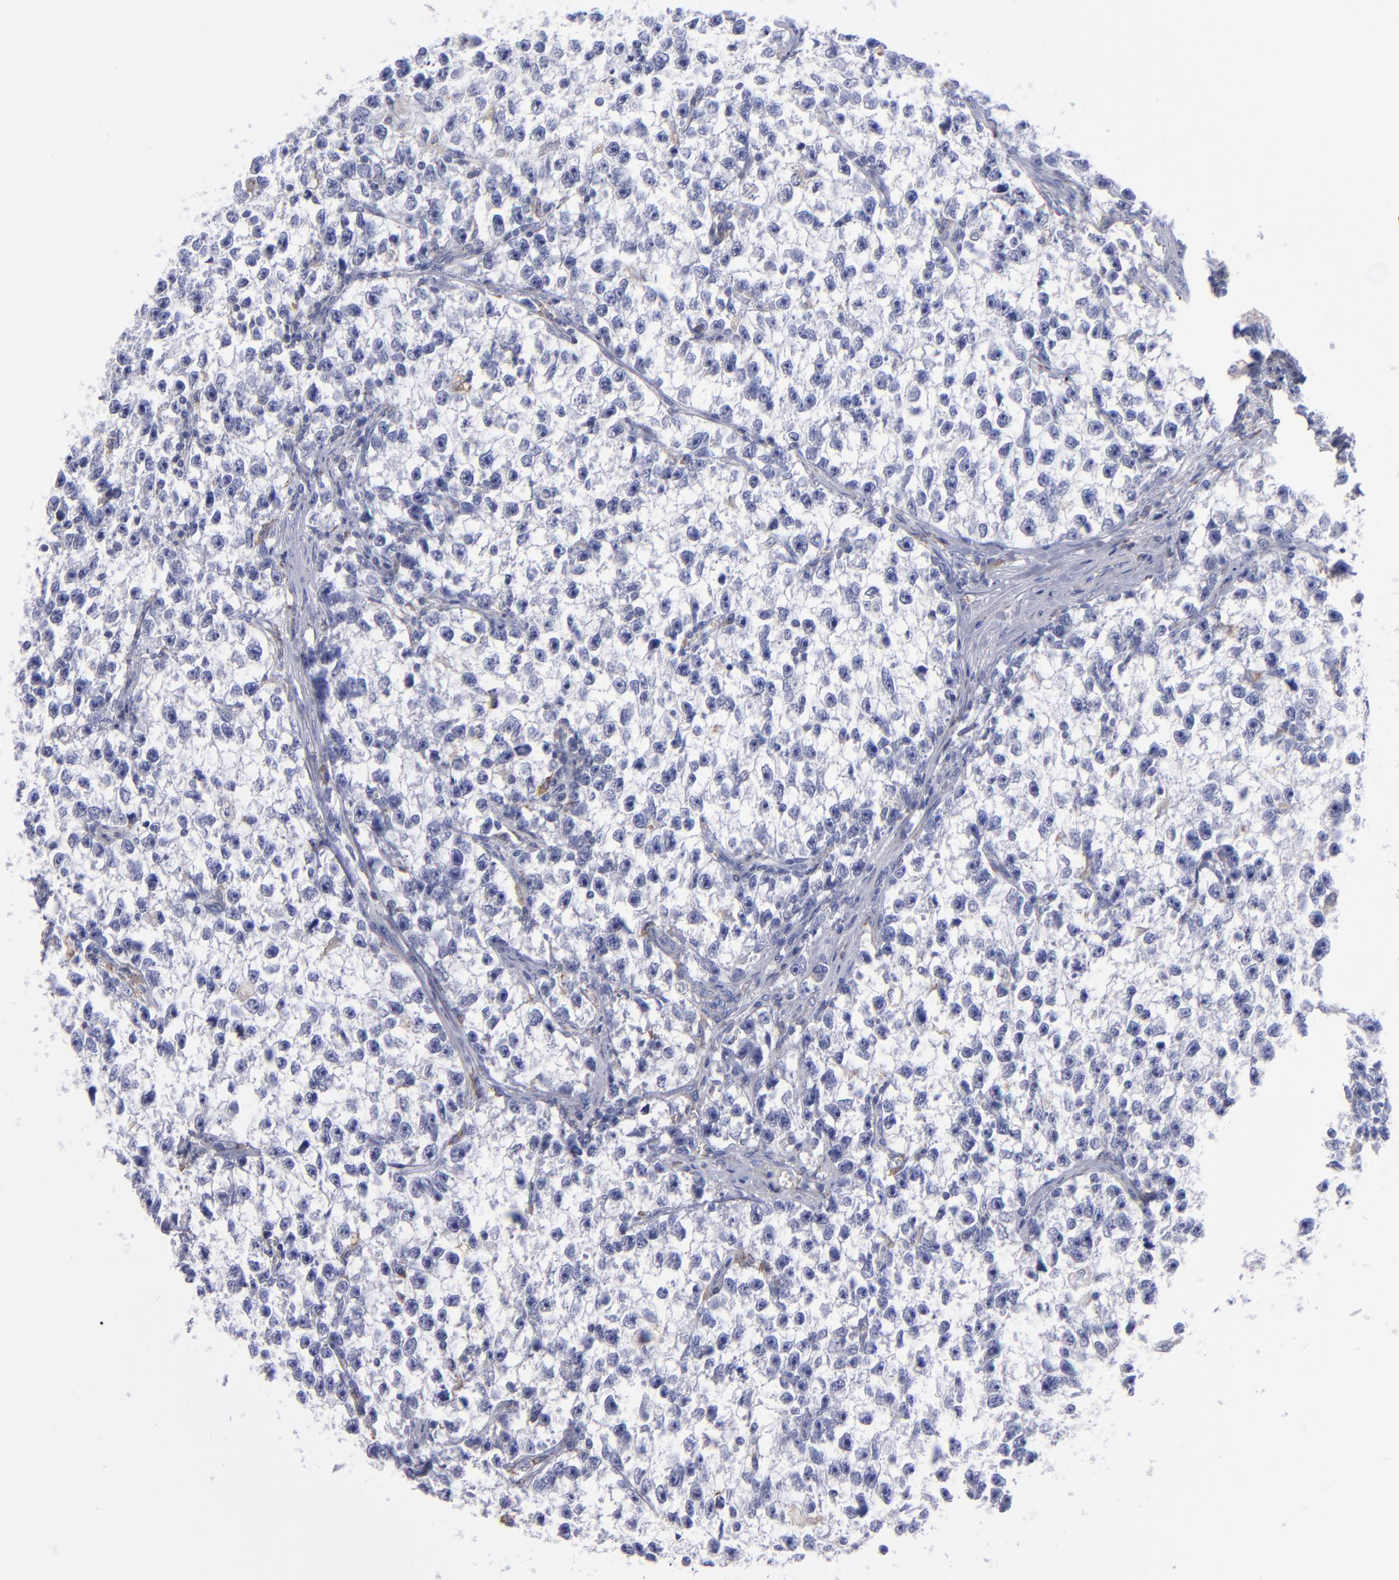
{"staining": {"intensity": "negative", "quantity": "none", "location": "none"}, "tissue": "testis cancer", "cell_type": "Tumor cells", "image_type": "cancer", "snomed": [{"axis": "morphology", "description": "Seminoma, NOS"}, {"axis": "morphology", "description": "Carcinoma, Embryonal, NOS"}, {"axis": "topography", "description": "Testis"}], "caption": "This is an IHC micrograph of human embryonal carcinoma (testis). There is no positivity in tumor cells.", "gene": "MFGE8", "patient": {"sex": "male", "age": 30}}